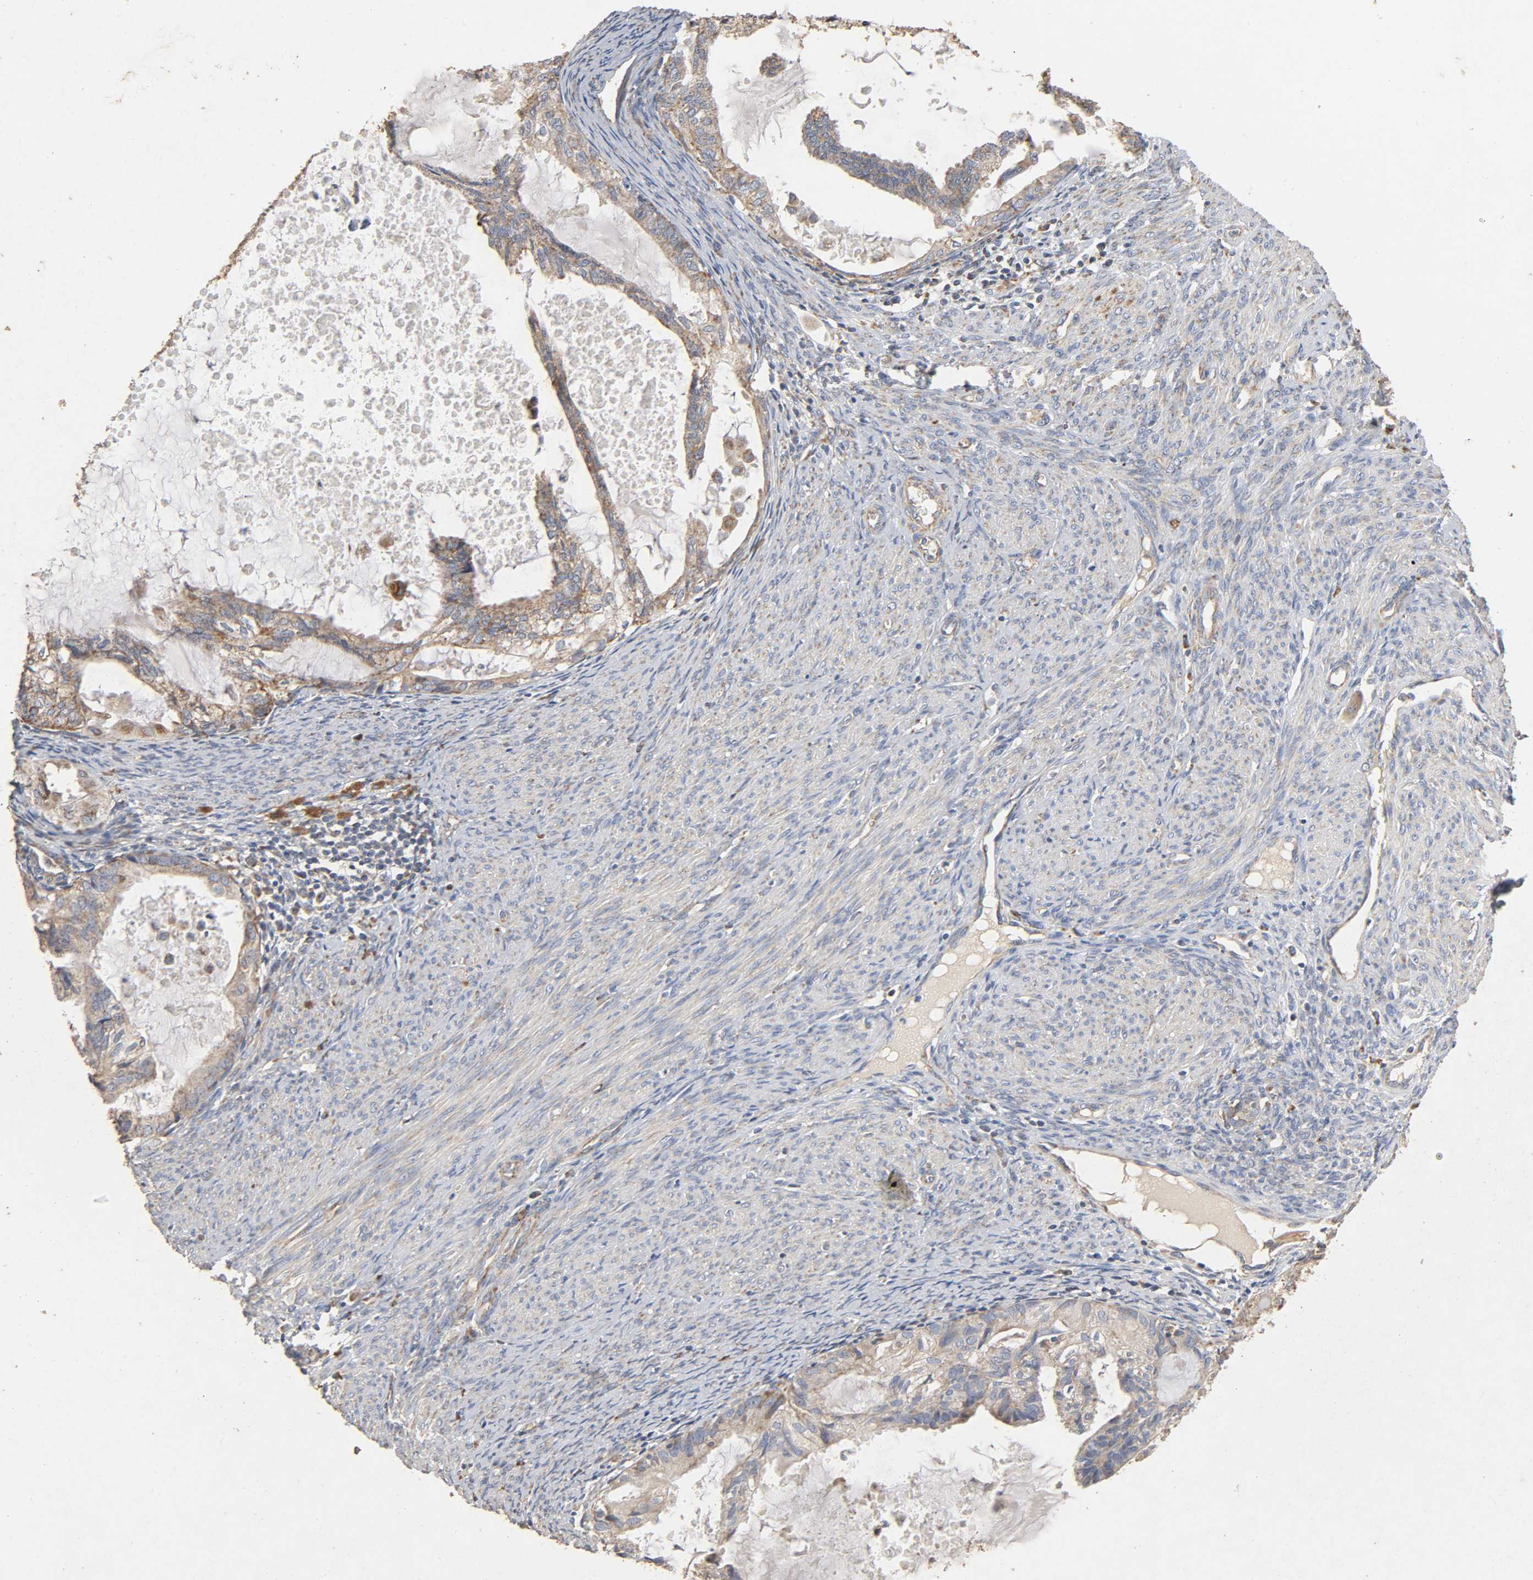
{"staining": {"intensity": "moderate", "quantity": "25%-75%", "location": "cytoplasmic/membranous"}, "tissue": "cervical cancer", "cell_type": "Tumor cells", "image_type": "cancer", "snomed": [{"axis": "morphology", "description": "Normal tissue, NOS"}, {"axis": "morphology", "description": "Adenocarcinoma, NOS"}, {"axis": "topography", "description": "Cervix"}, {"axis": "topography", "description": "Endometrium"}], "caption": "Cervical cancer (adenocarcinoma) was stained to show a protein in brown. There is medium levels of moderate cytoplasmic/membranous positivity in approximately 25%-75% of tumor cells.", "gene": "NDUFS3", "patient": {"sex": "female", "age": 86}}